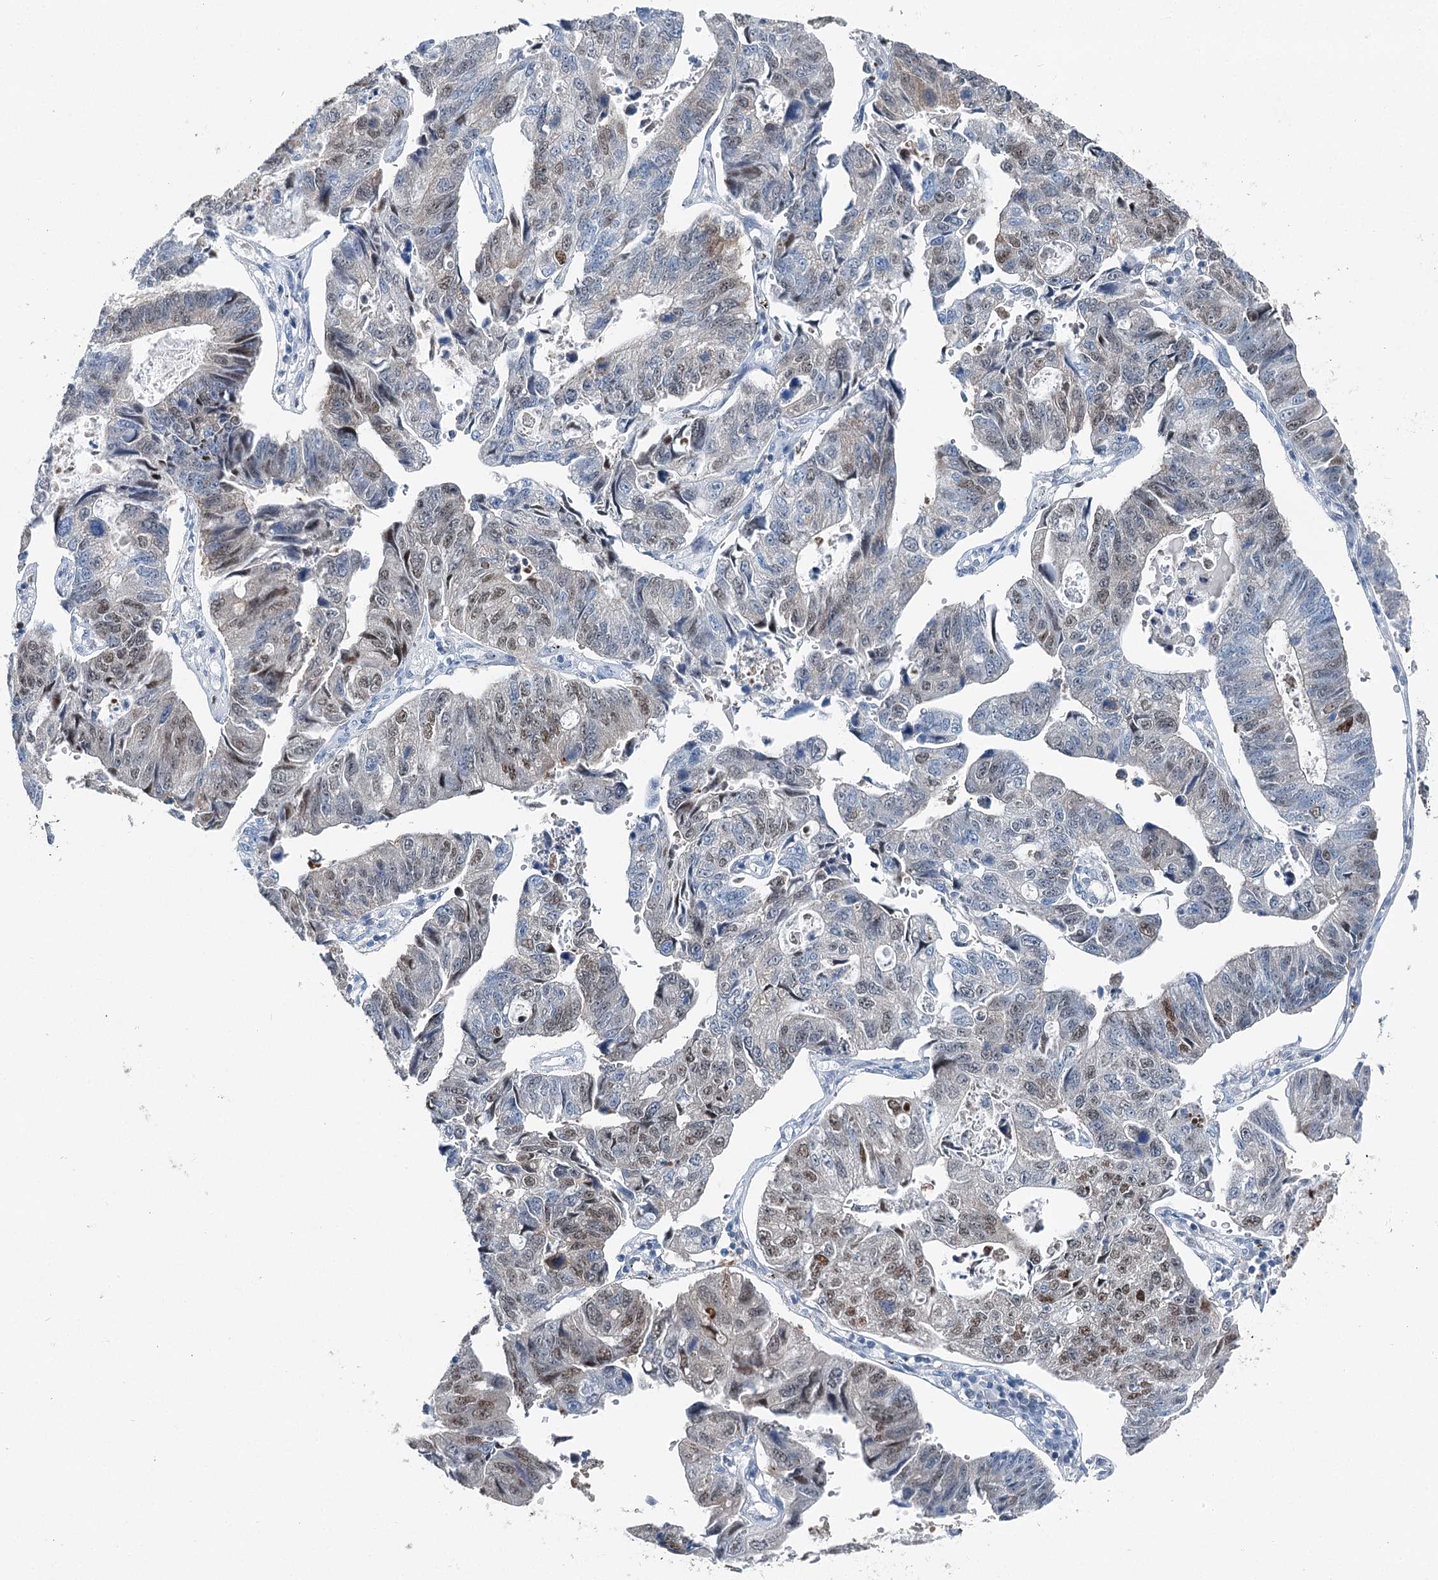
{"staining": {"intensity": "strong", "quantity": "<25%", "location": "nuclear"}, "tissue": "stomach cancer", "cell_type": "Tumor cells", "image_type": "cancer", "snomed": [{"axis": "morphology", "description": "Adenocarcinoma, NOS"}, {"axis": "topography", "description": "Stomach"}], "caption": "IHC (DAB (3,3'-diaminobenzidine)) staining of human stomach cancer exhibits strong nuclear protein expression in about <25% of tumor cells. (brown staining indicates protein expression, while blue staining denotes nuclei).", "gene": "HAT1", "patient": {"sex": "male", "age": 59}}